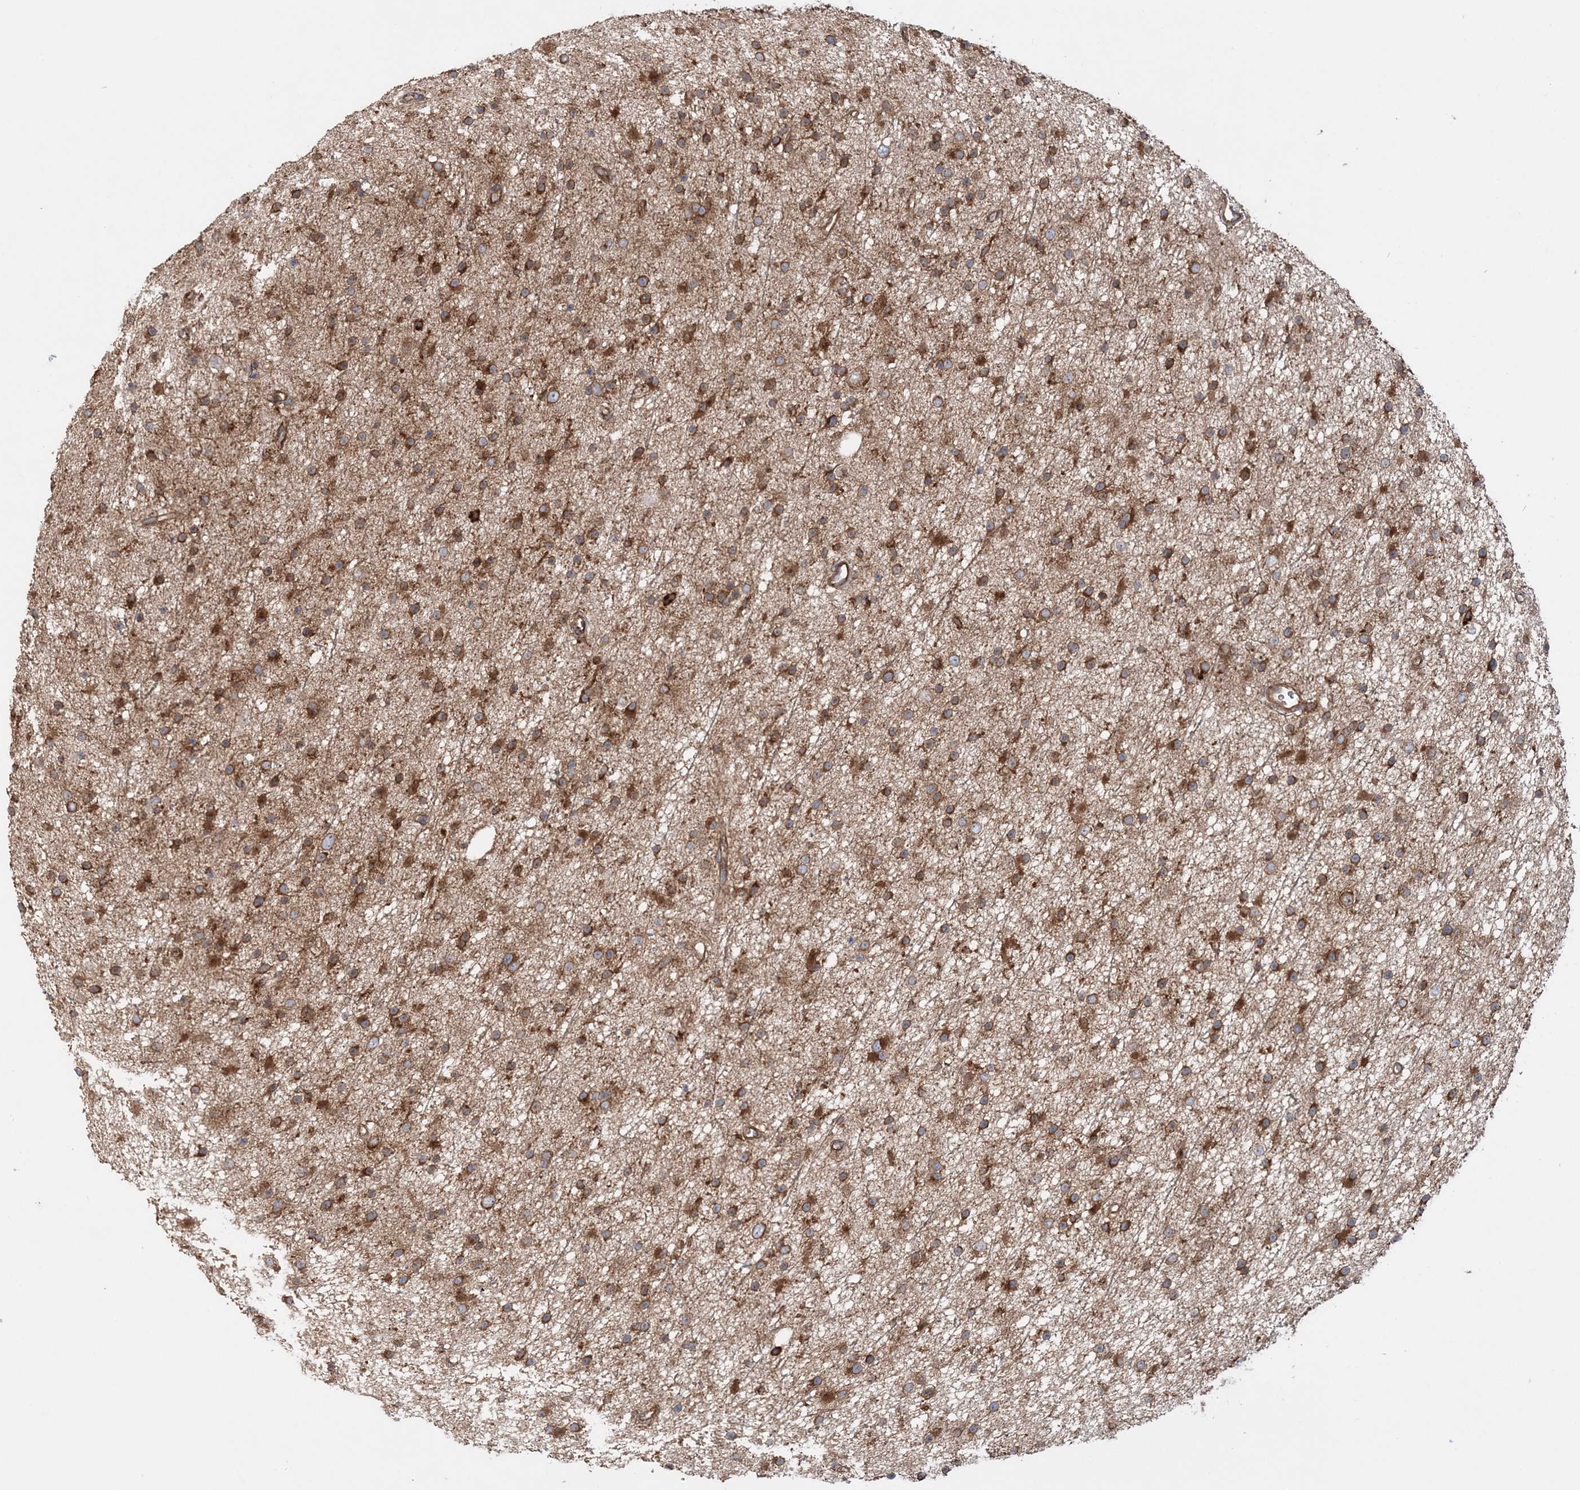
{"staining": {"intensity": "moderate", "quantity": ">75%", "location": "cytoplasmic/membranous"}, "tissue": "glioma", "cell_type": "Tumor cells", "image_type": "cancer", "snomed": [{"axis": "morphology", "description": "Glioma, malignant, Low grade"}, {"axis": "topography", "description": "Cerebral cortex"}], "caption": "Malignant glioma (low-grade) tissue displays moderate cytoplasmic/membranous expression in approximately >75% of tumor cells, visualized by immunohistochemistry.", "gene": "TBC1D5", "patient": {"sex": "female", "age": 39}}